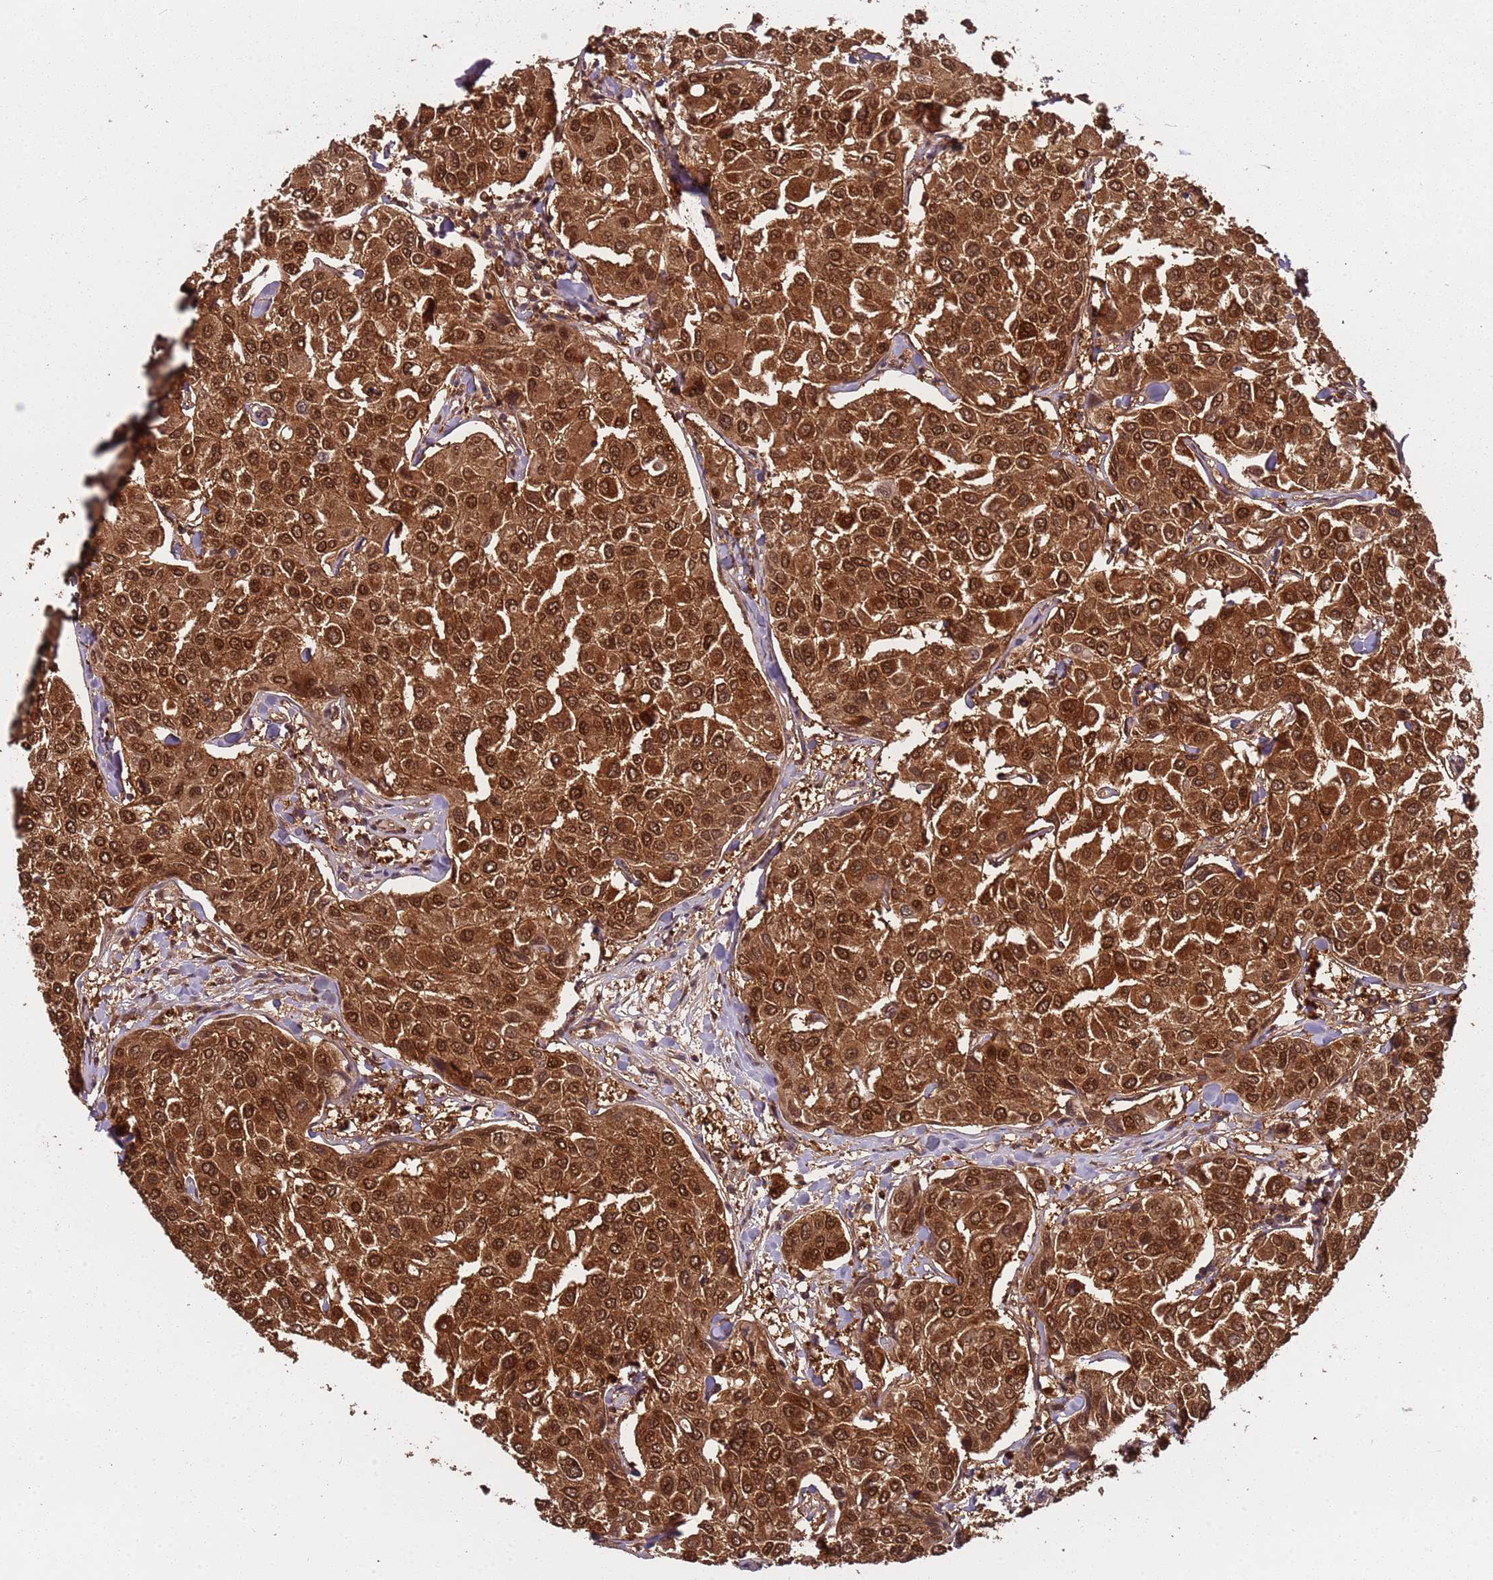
{"staining": {"intensity": "strong", "quantity": ">75%", "location": "cytoplasmic/membranous,nuclear"}, "tissue": "breast cancer", "cell_type": "Tumor cells", "image_type": "cancer", "snomed": [{"axis": "morphology", "description": "Duct carcinoma"}, {"axis": "topography", "description": "Breast"}], "caption": "Breast cancer stained with a protein marker exhibits strong staining in tumor cells.", "gene": "PGLS", "patient": {"sex": "female", "age": 55}}